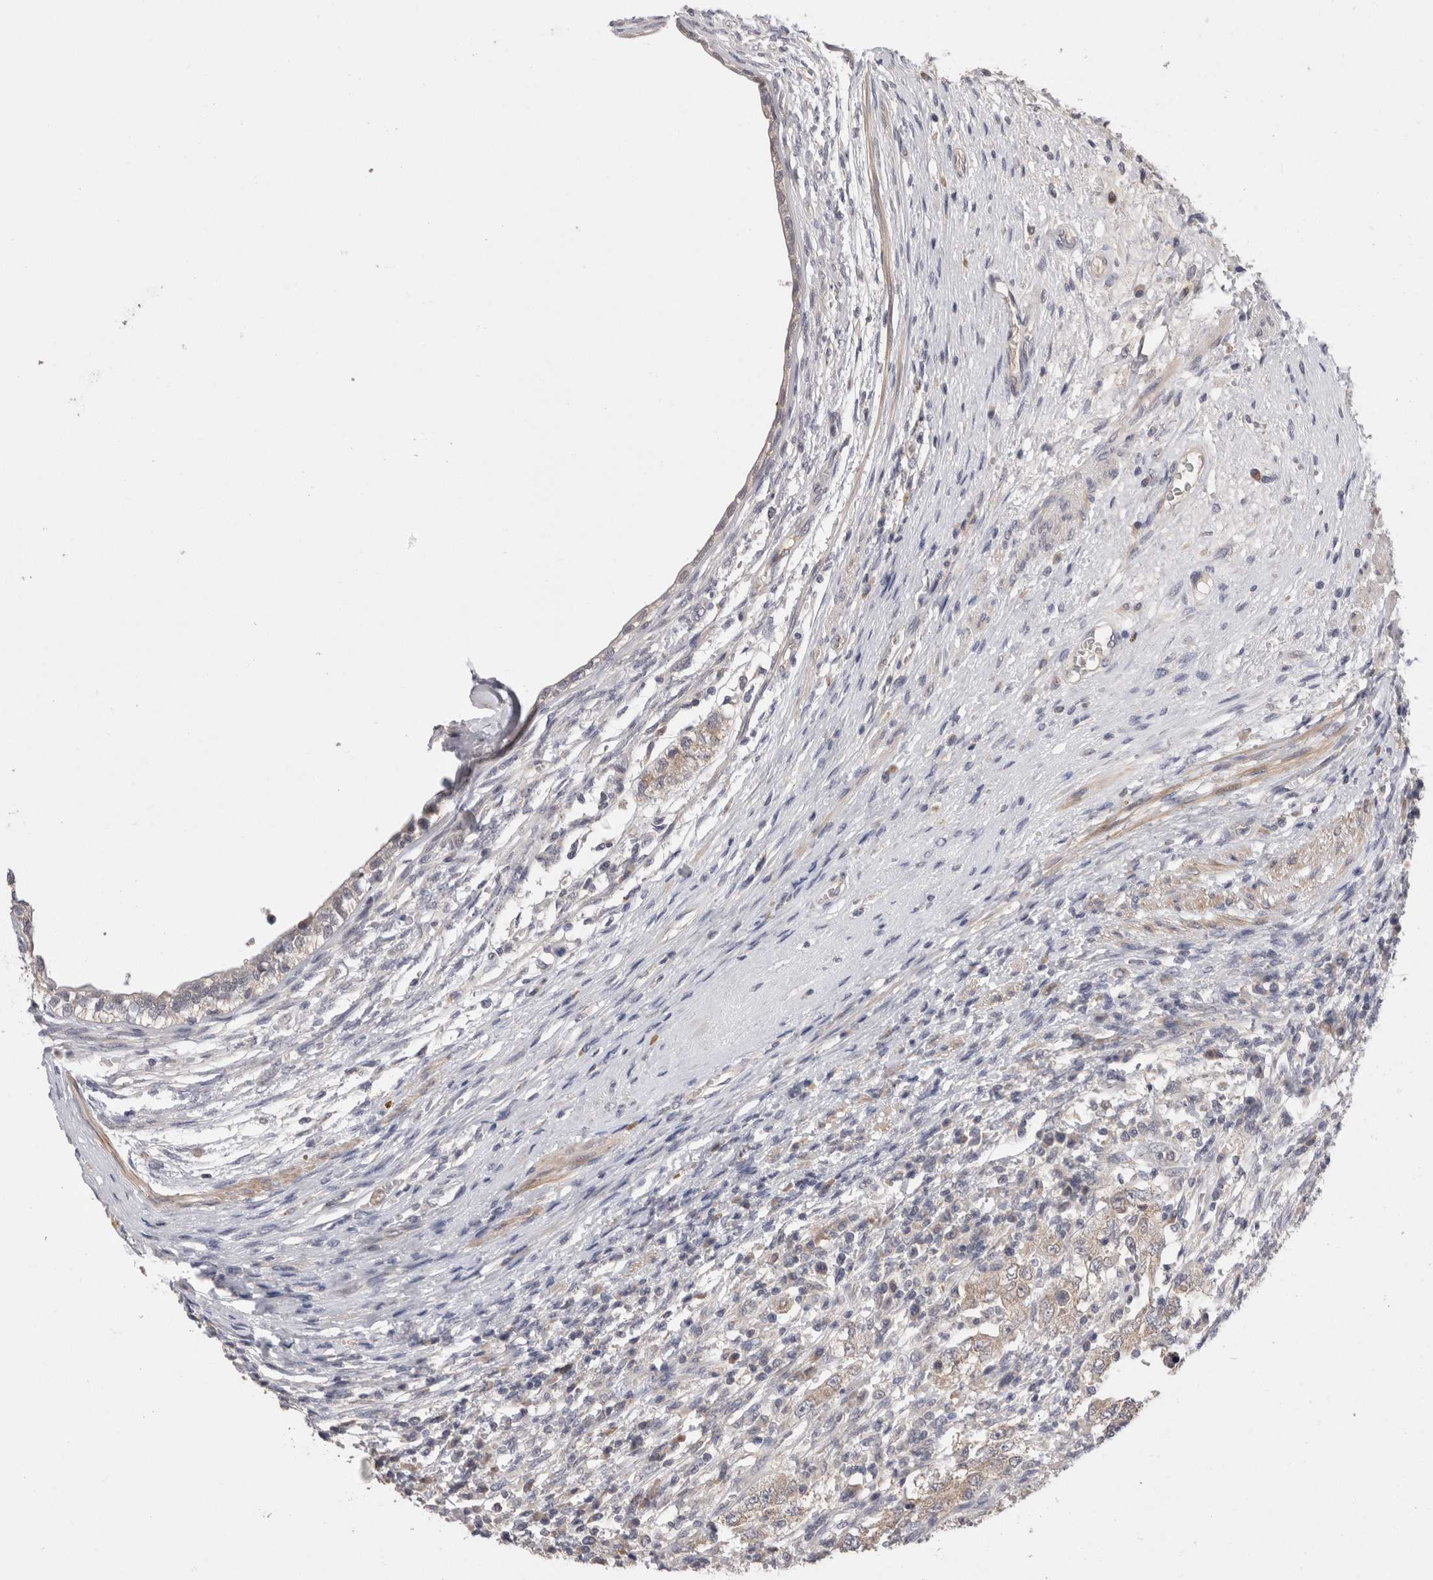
{"staining": {"intensity": "weak", "quantity": ">75%", "location": "cytoplasmic/membranous"}, "tissue": "testis cancer", "cell_type": "Tumor cells", "image_type": "cancer", "snomed": [{"axis": "morphology", "description": "Carcinoma, Embryonal, NOS"}, {"axis": "topography", "description": "Testis"}], "caption": "IHC staining of testis cancer (embryonal carcinoma), which reveals low levels of weak cytoplasmic/membranous expression in about >75% of tumor cells indicating weak cytoplasmic/membranous protein expression. The staining was performed using DAB (3,3'-diaminobenzidine) (brown) for protein detection and nuclei were counterstained in hematoxylin (blue).", "gene": "CRYBG1", "patient": {"sex": "male", "age": 26}}